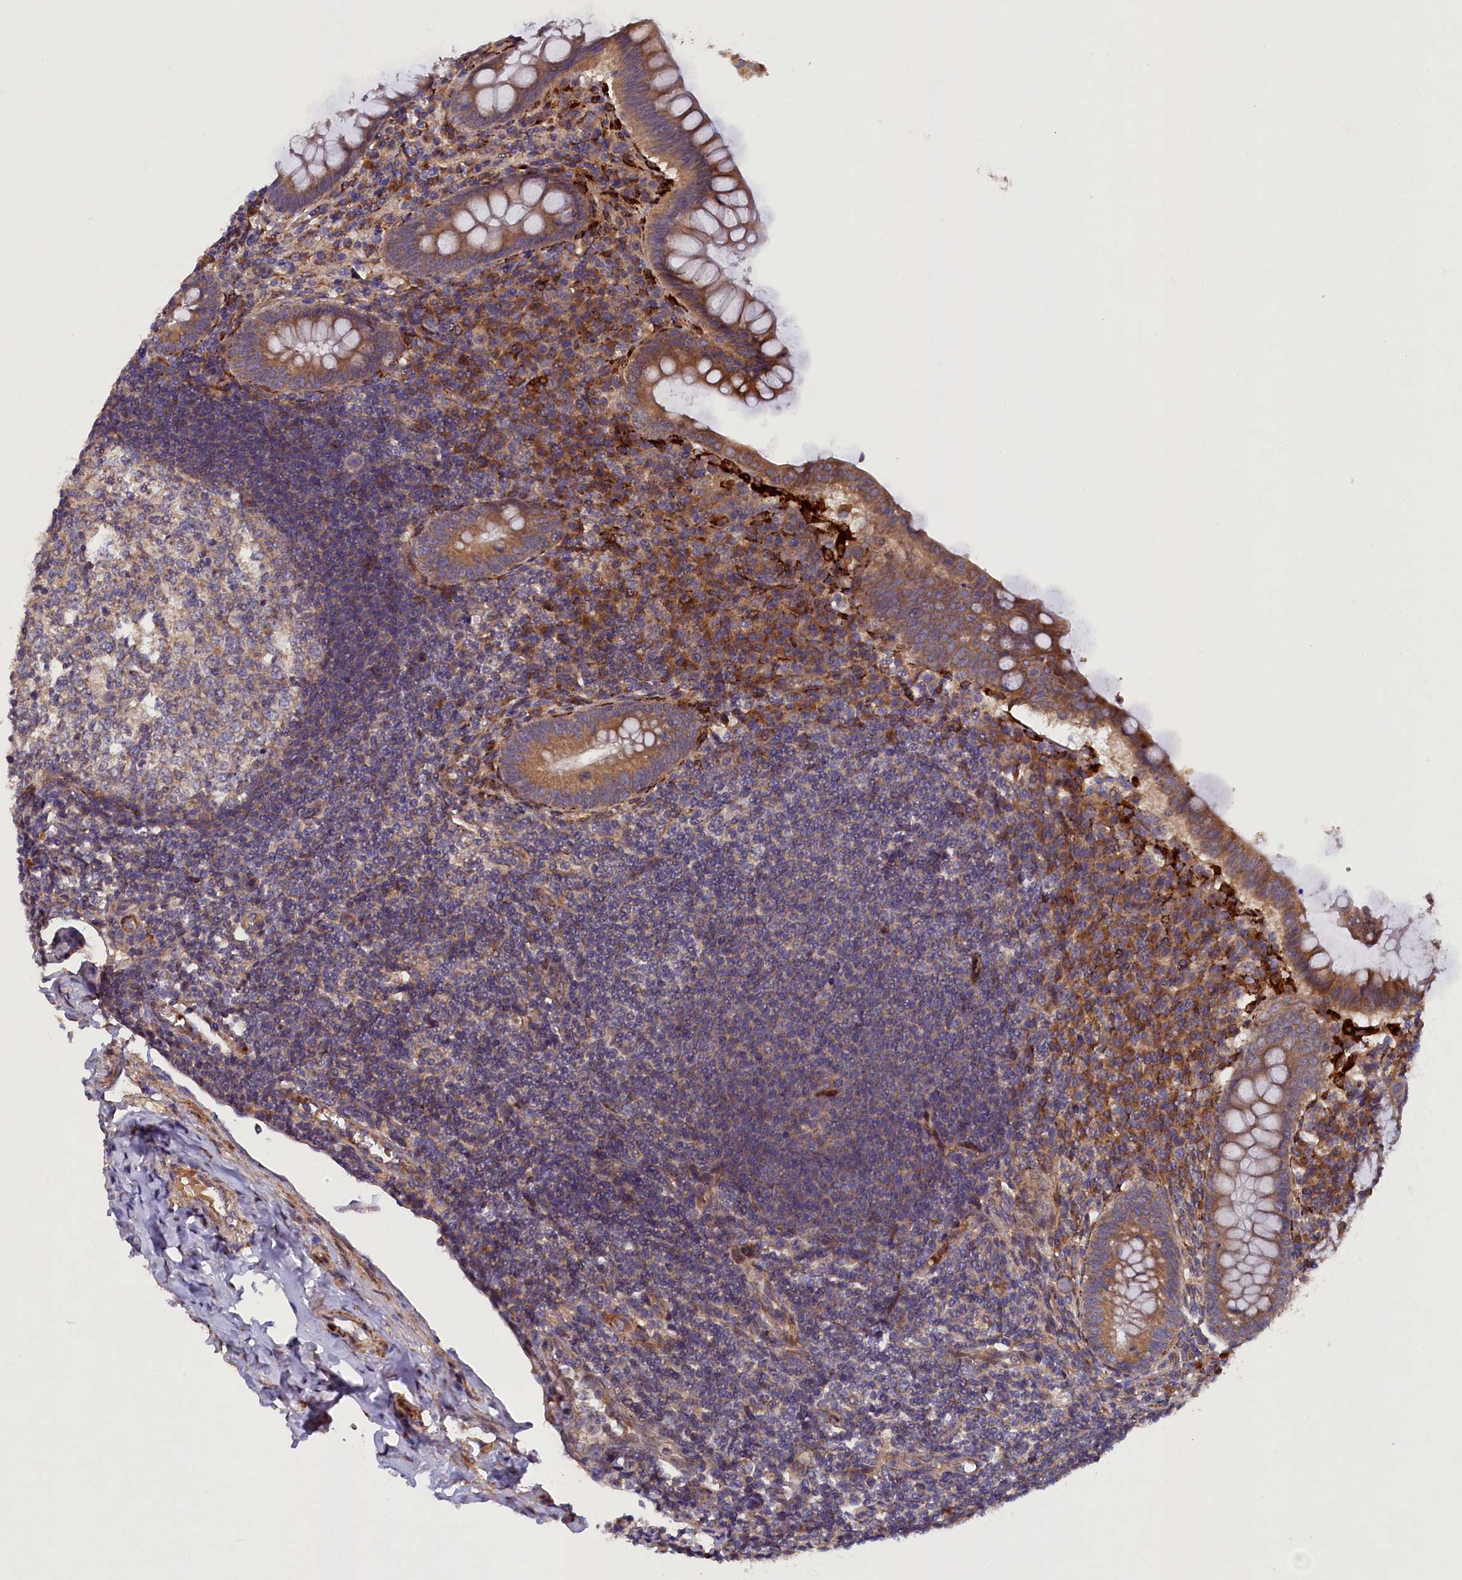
{"staining": {"intensity": "moderate", "quantity": ">75%", "location": "cytoplasmic/membranous"}, "tissue": "appendix", "cell_type": "Glandular cells", "image_type": "normal", "snomed": [{"axis": "morphology", "description": "Normal tissue, NOS"}, {"axis": "topography", "description": "Appendix"}], "caption": "Glandular cells show medium levels of moderate cytoplasmic/membranous positivity in approximately >75% of cells in benign appendix.", "gene": "ARRDC4", "patient": {"sex": "female", "age": 33}}